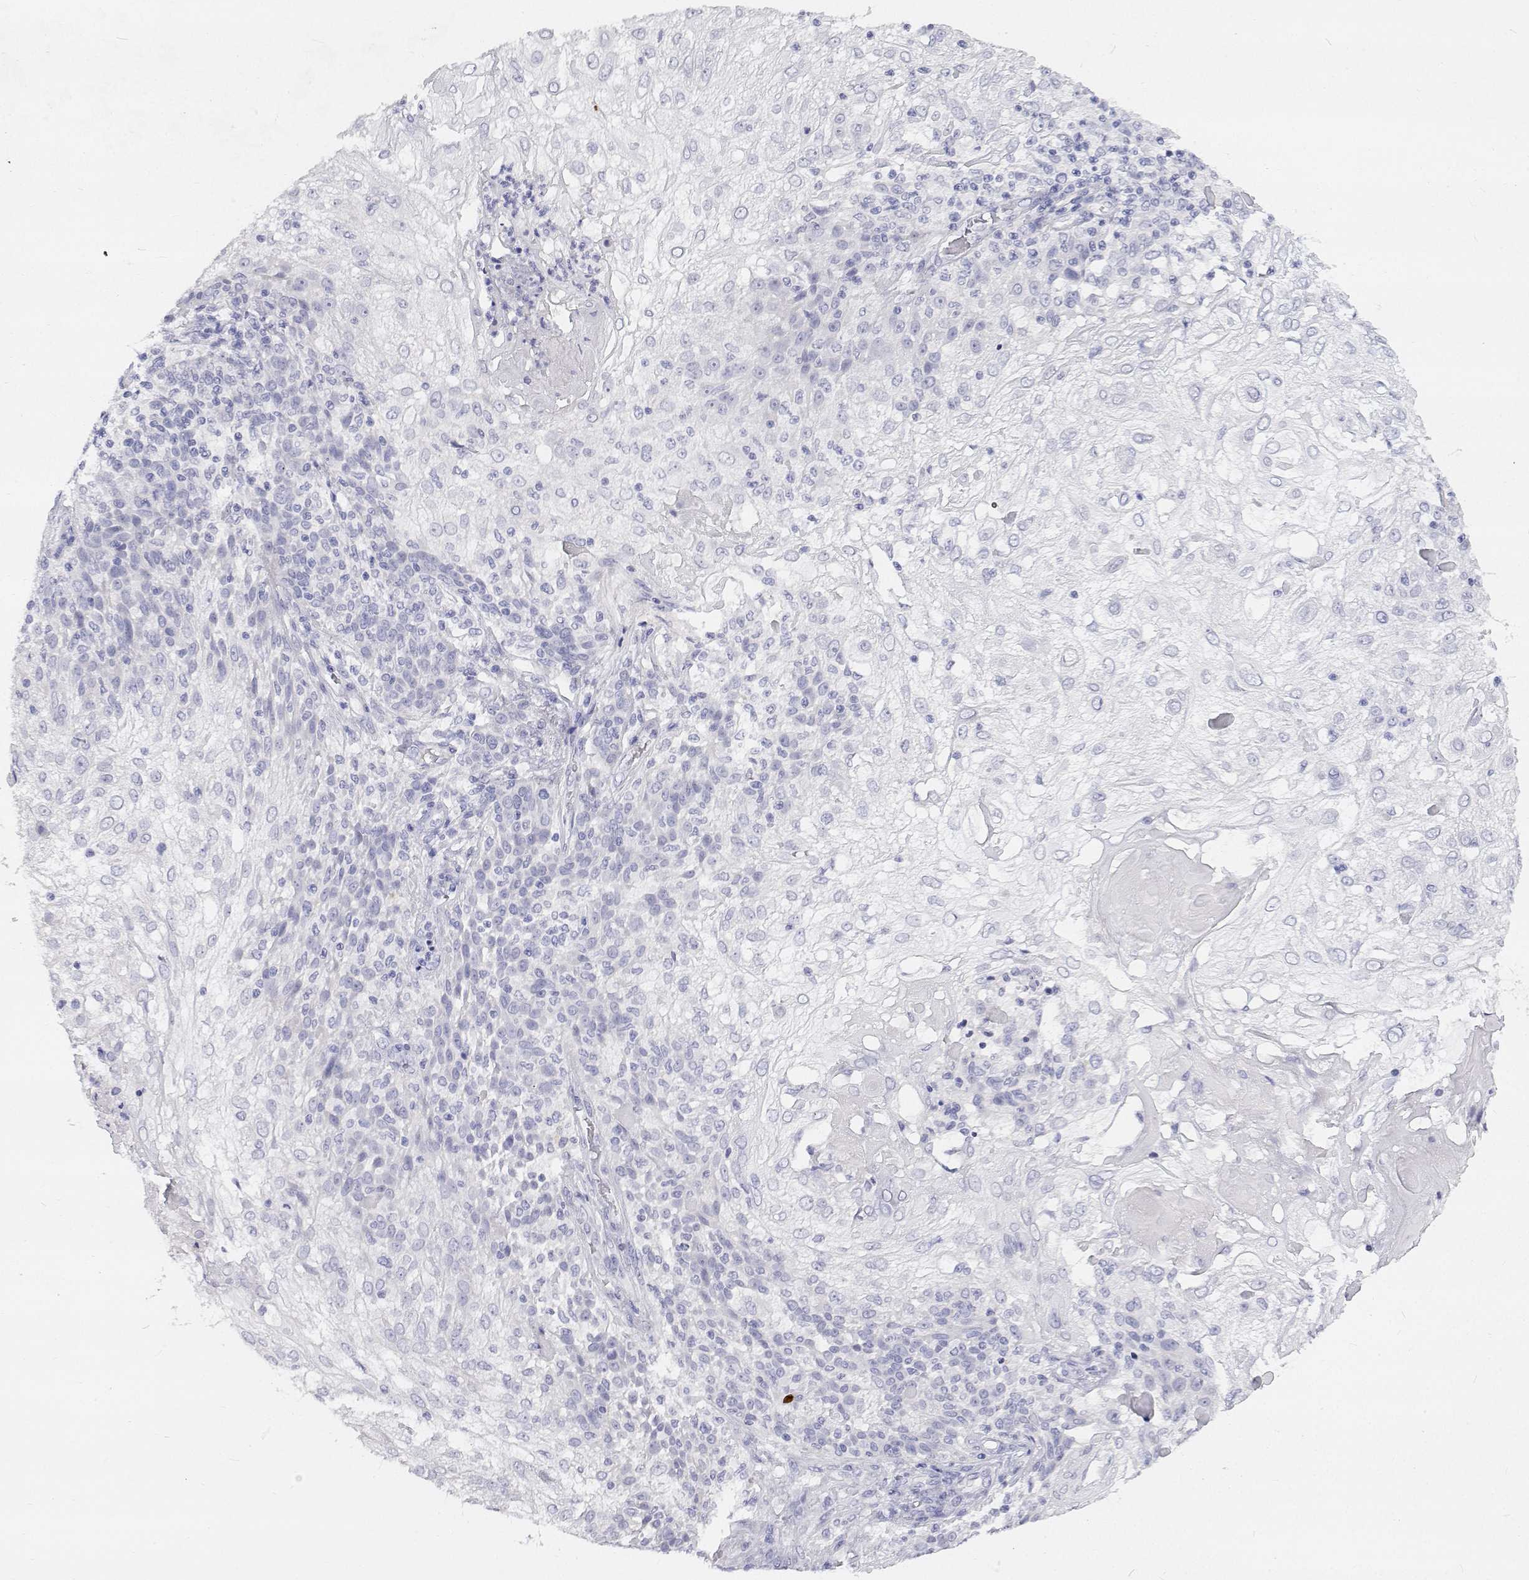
{"staining": {"intensity": "negative", "quantity": "none", "location": "none"}, "tissue": "skin cancer", "cell_type": "Tumor cells", "image_type": "cancer", "snomed": [{"axis": "morphology", "description": "Normal tissue, NOS"}, {"axis": "morphology", "description": "Squamous cell carcinoma, NOS"}, {"axis": "topography", "description": "Skin"}], "caption": "DAB immunohistochemical staining of skin squamous cell carcinoma reveals no significant expression in tumor cells.", "gene": "NCR2", "patient": {"sex": "female", "age": 83}}